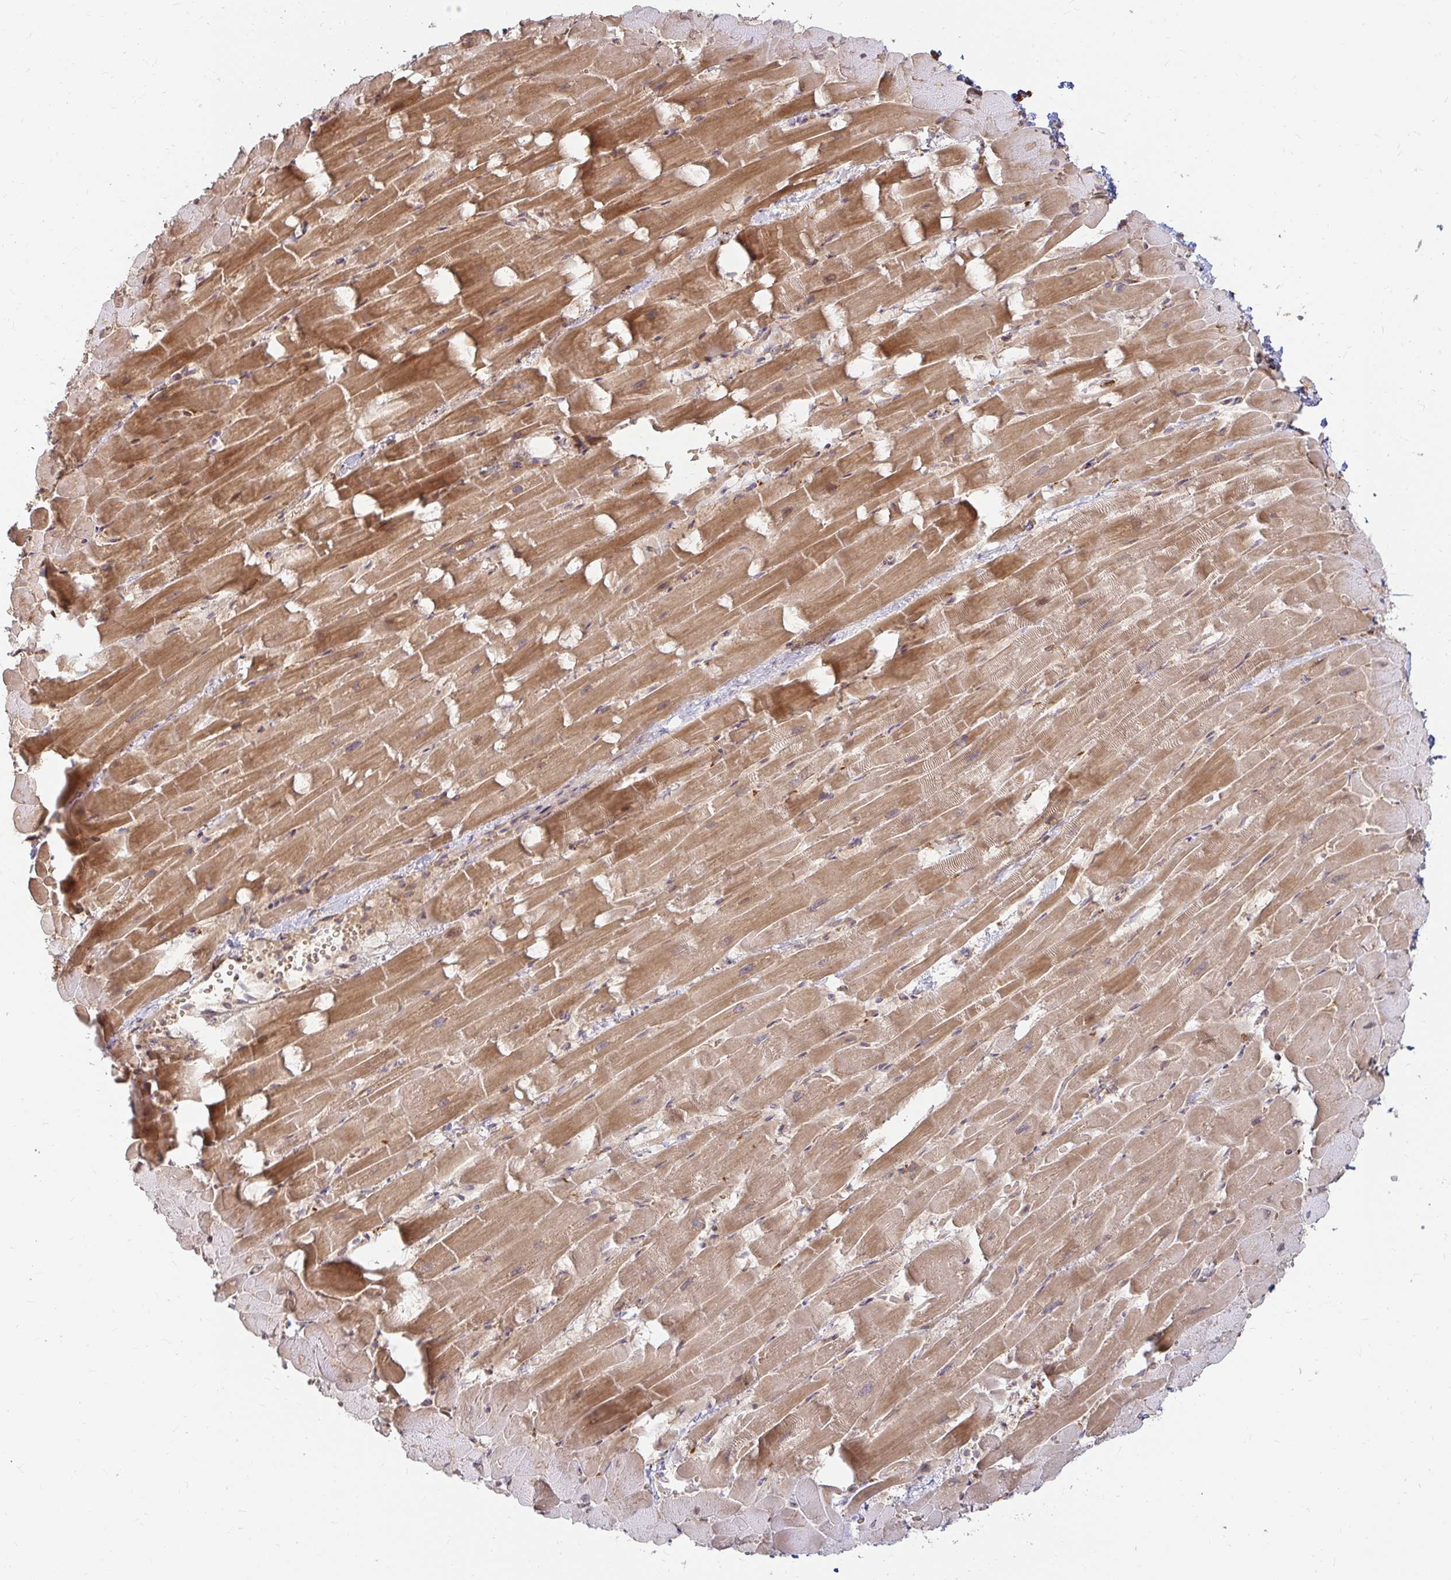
{"staining": {"intensity": "moderate", "quantity": ">75%", "location": "cytoplasmic/membranous"}, "tissue": "heart muscle", "cell_type": "Cardiomyocytes", "image_type": "normal", "snomed": [{"axis": "morphology", "description": "Normal tissue, NOS"}, {"axis": "topography", "description": "Heart"}], "caption": "Protein analysis of unremarkable heart muscle shows moderate cytoplasmic/membranous staining in approximately >75% of cardiomyocytes.", "gene": "CAST", "patient": {"sex": "male", "age": 37}}